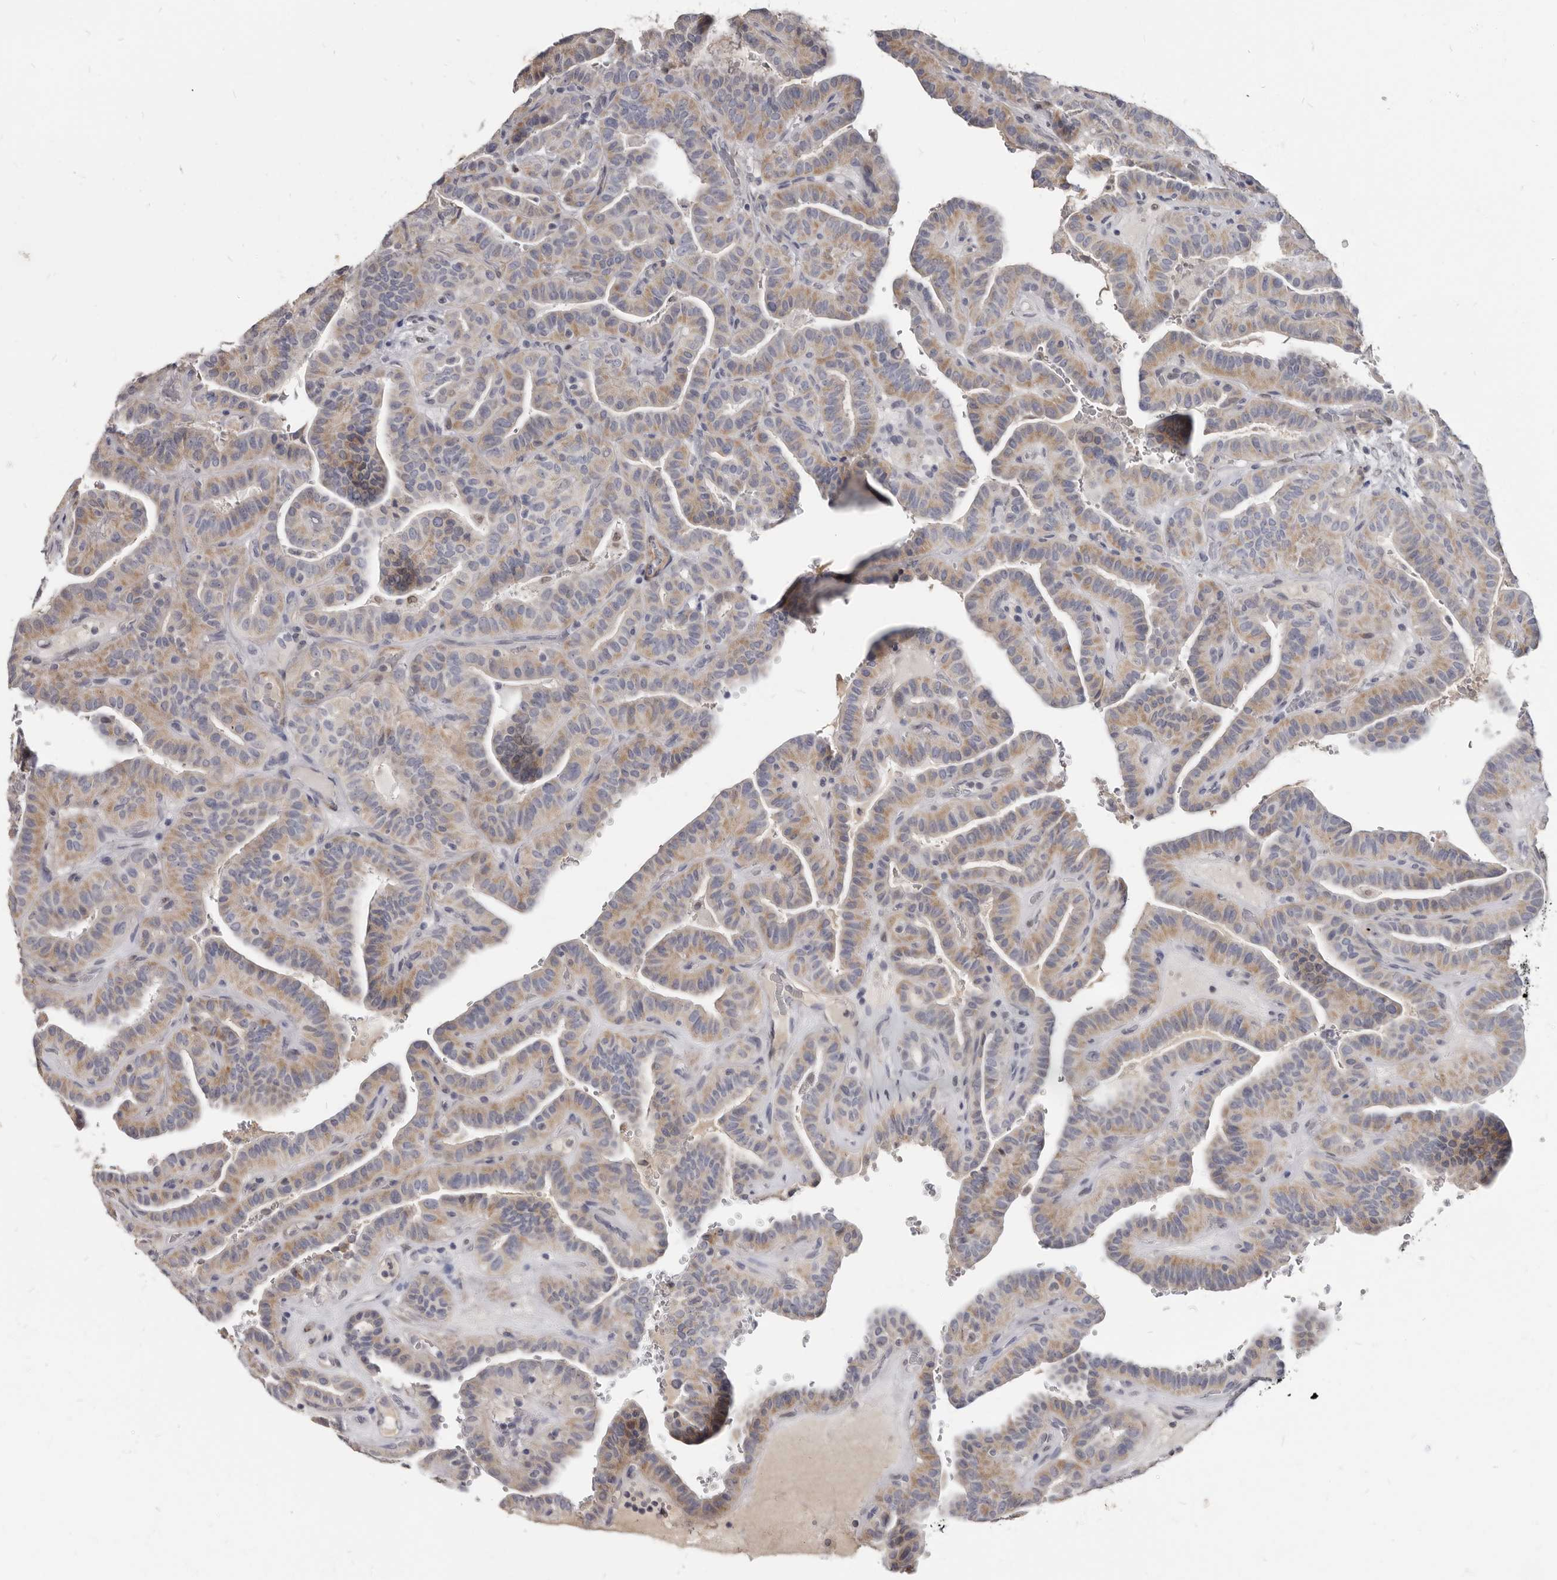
{"staining": {"intensity": "moderate", "quantity": "25%-75%", "location": "cytoplasmic/membranous"}, "tissue": "thyroid cancer", "cell_type": "Tumor cells", "image_type": "cancer", "snomed": [{"axis": "morphology", "description": "Papillary adenocarcinoma, NOS"}, {"axis": "topography", "description": "Thyroid gland"}], "caption": "Immunohistochemical staining of human thyroid papillary adenocarcinoma reveals medium levels of moderate cytoplasmic/membranous staining in about 25%-75% of tumor cells.", "gene": "MRGPRF", "patient": {"sex": "male", "age": 77}}